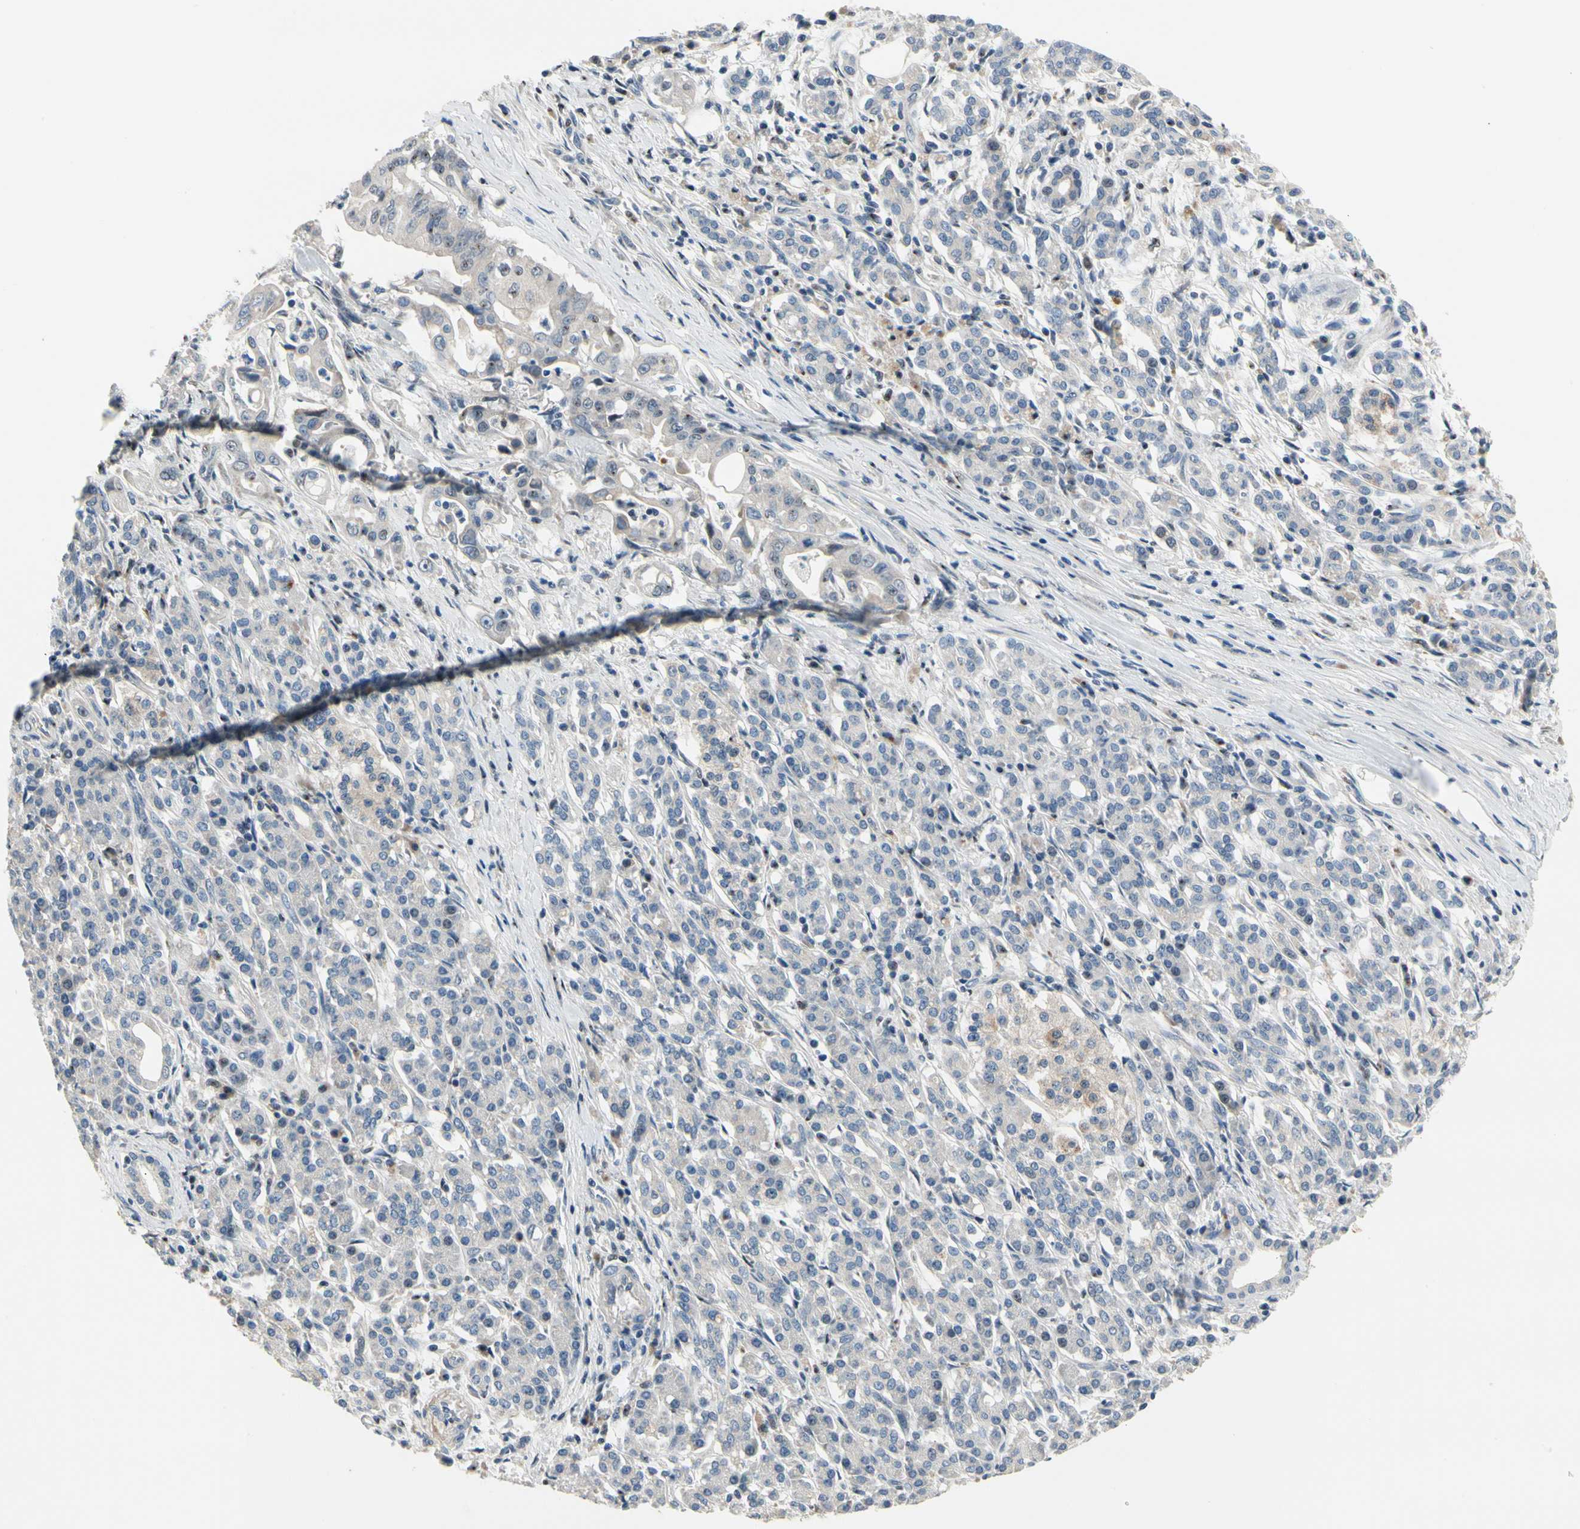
{"staining": {"intensity": "negative", "quantity": "none", "location": "none"}, "tissue": "pancreatic cancer", "cell_type": "Tumor cells", "image_type": "cancer", "snomed": [{"axis": "morphology", "description": "Normal tissue, NOS"}, {"axis": "topography", "description": "Pancreas"}], "caption": "Immunohistochemical staining of pancreatic cancer reveals no significant staining in tumor cells.", "gene": "NFASC", "patient": {"sex": "male", "age": 42}}